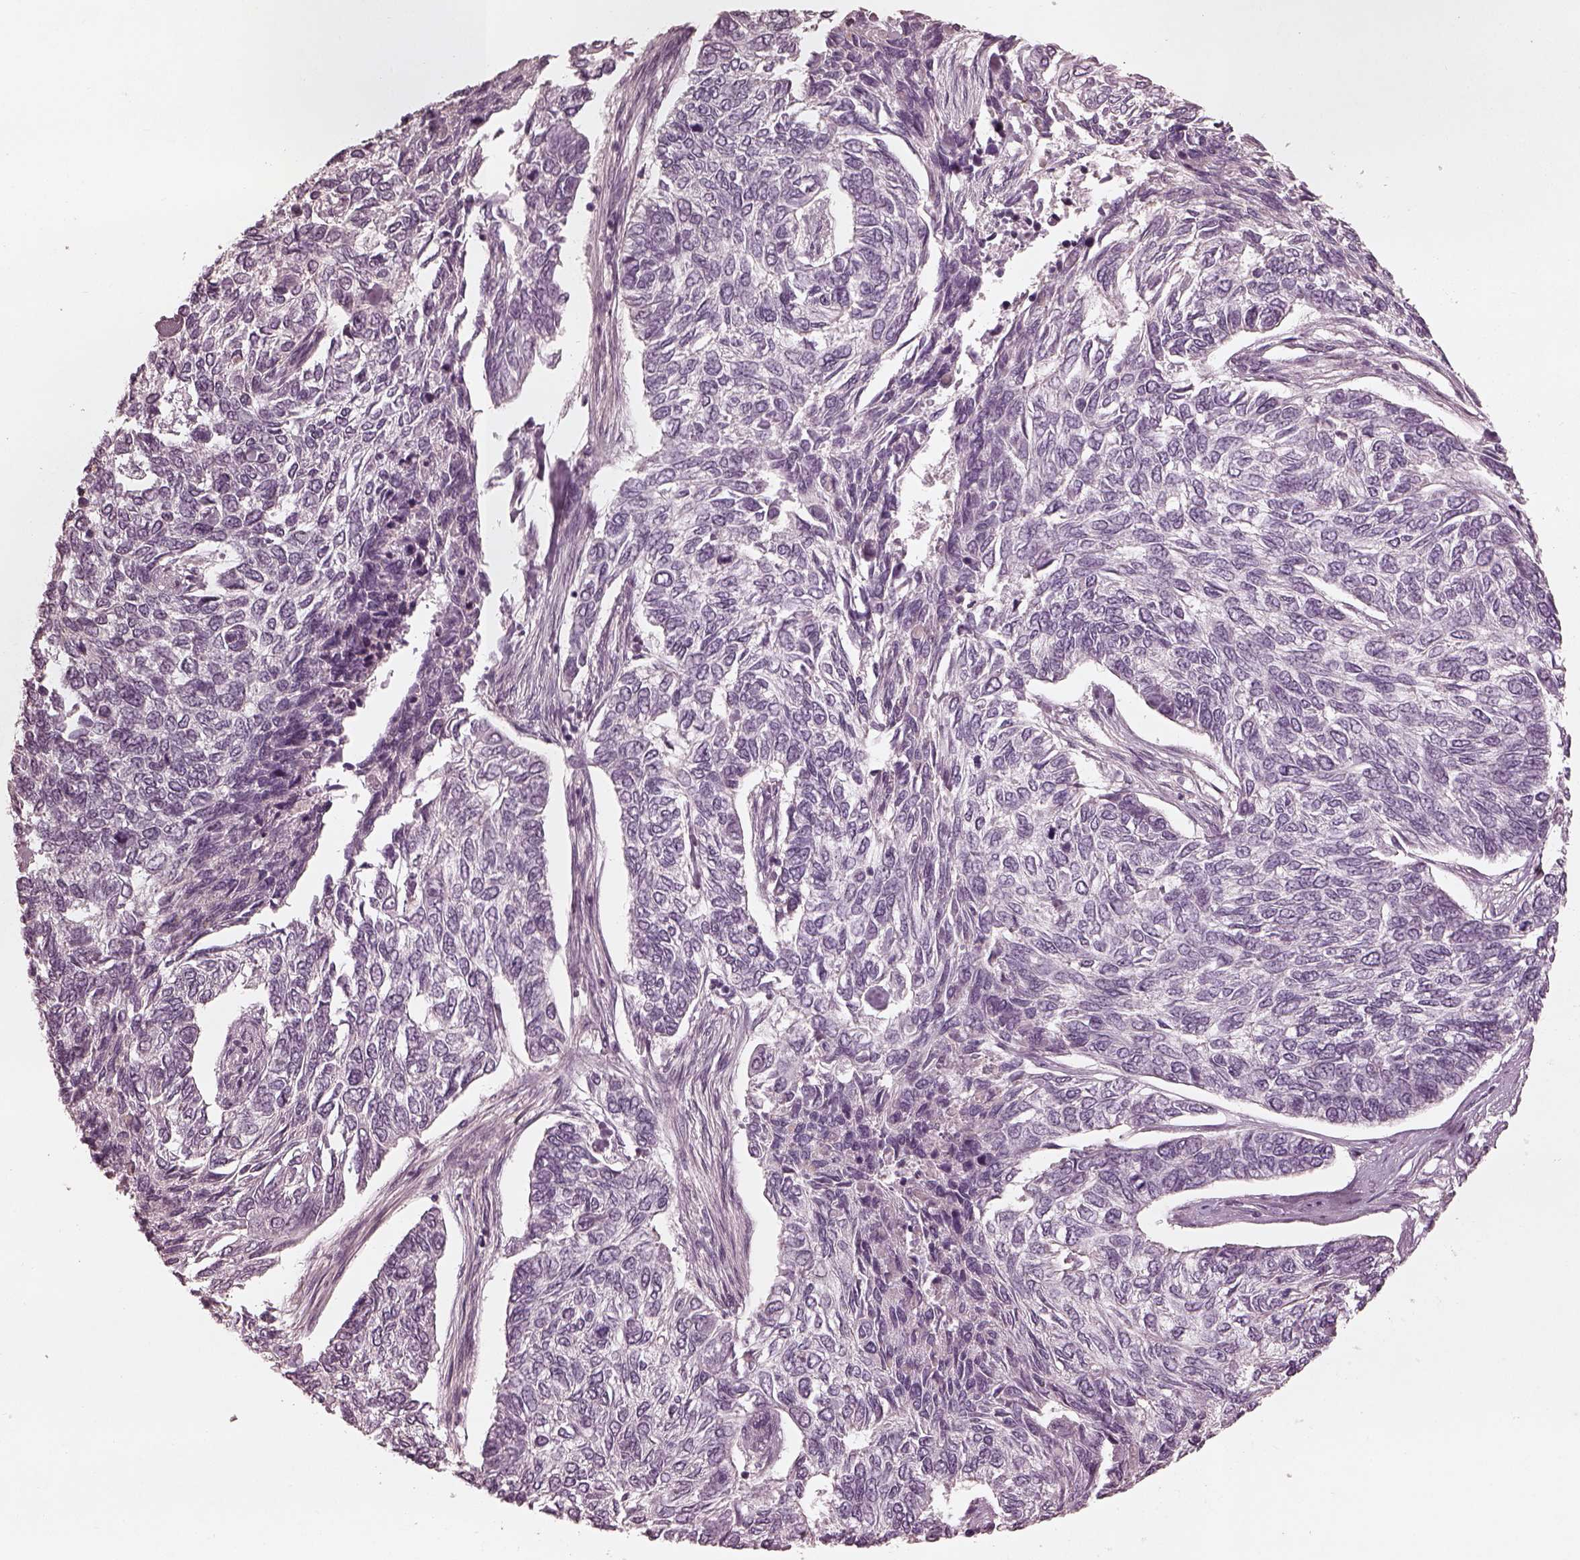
{"staining": {"intensity": "negative", "quantity": "none", "location": "none"}, "tissue": "skin cancer", "cell_type": "Tumor cells", "image_type": "cancer", "snomed": [{"axis": "morphology", "description": "Basal cell carcinoma"}, {"axis": "topography", "description": "Skin"}], "caption": "Tumor cells show no significant protein expression in skin basal cell carcinoma. (DAB immunohistochemistry visualized using brightfield microscopy, high magnification).", "gene": "ADRB3", "patient": {"sex": "female", "age": 65}}